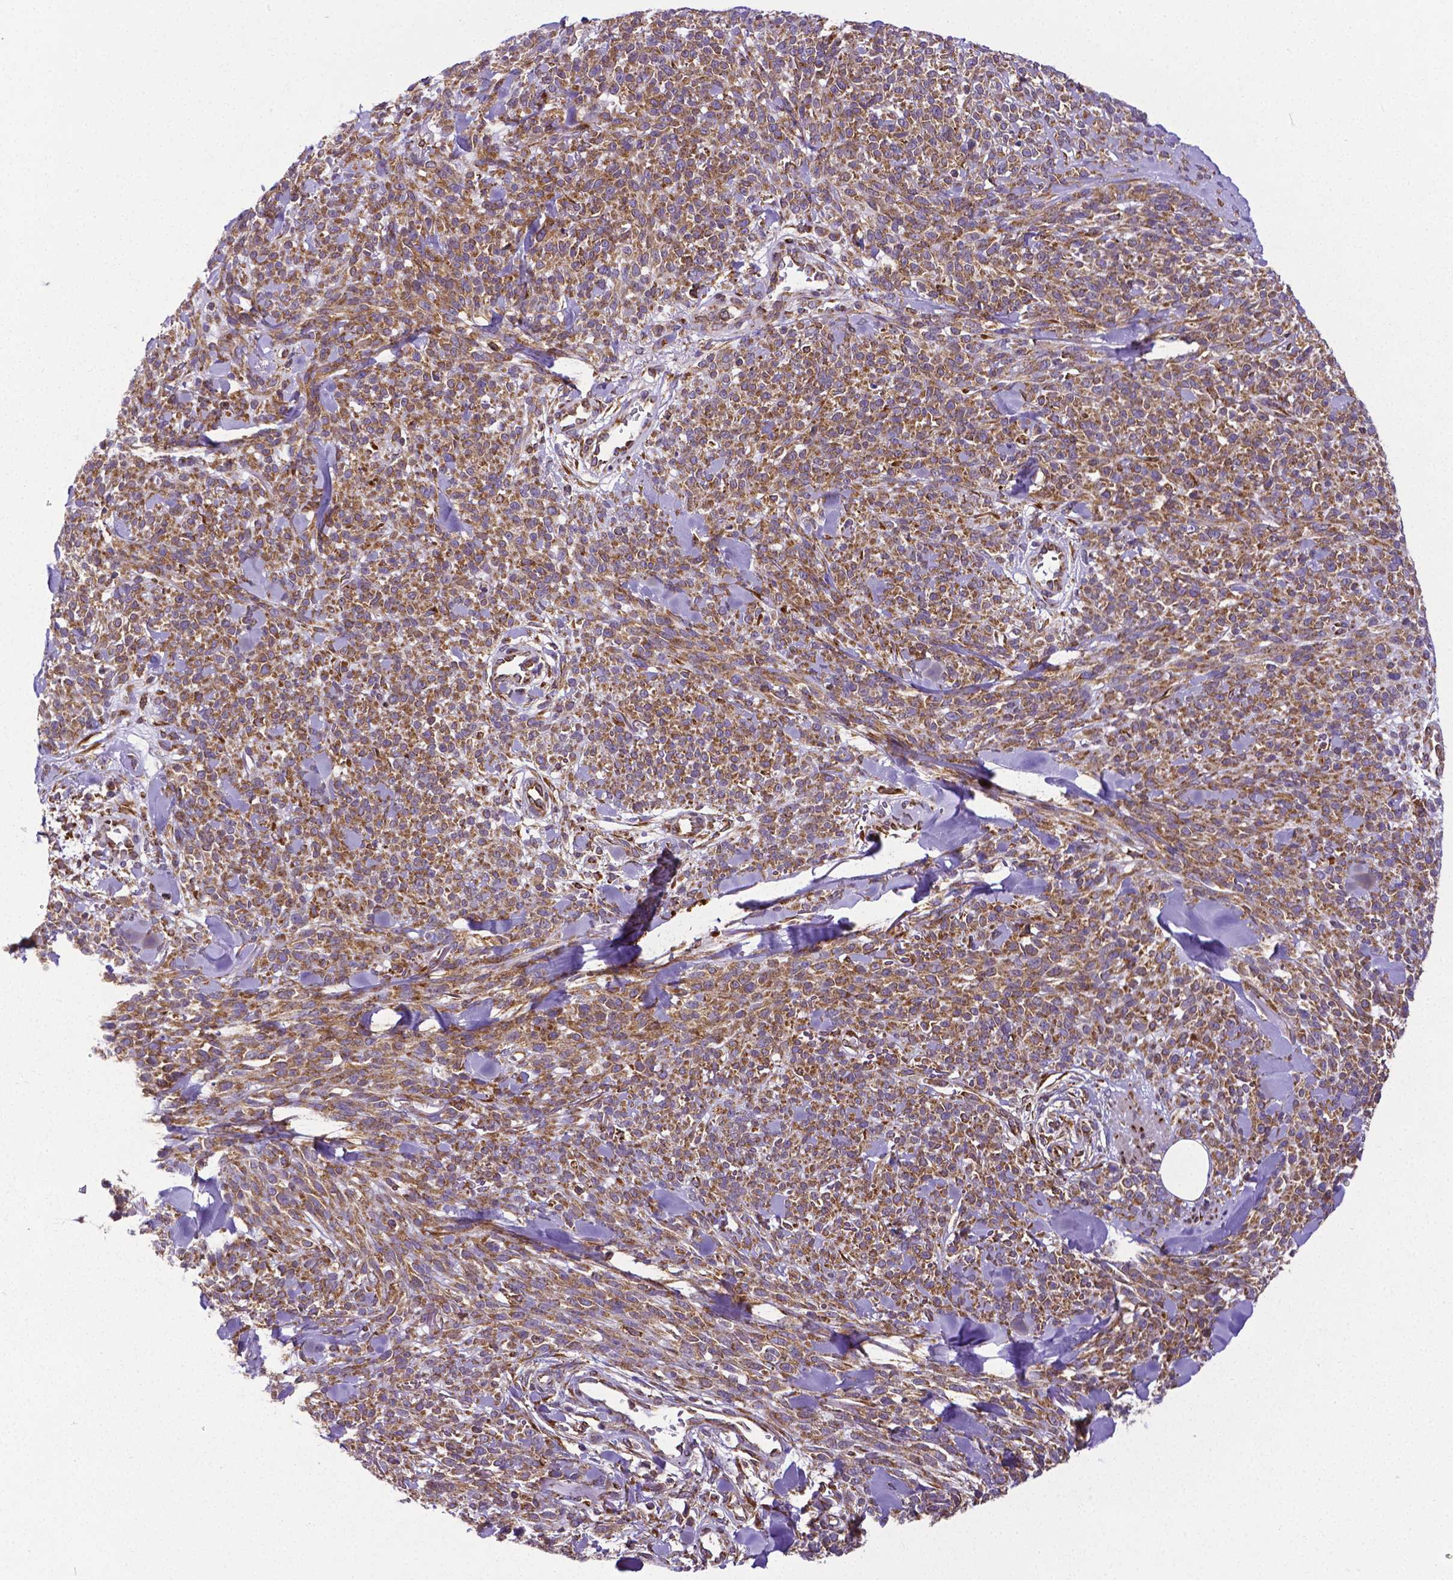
{"staining": {"intensity": "moderate", "quantity": ">75%", "location": "cytoplasmic/membranous"}, "tissue": "melanoma", "cell_type": "Tumor cells", "image_type": "cancer", "snomed": [{"axis": "morphology", "description": "Malignant melanoma, NOS"}, {"axis": "topography", "description": "Skin"}, {"axis": "topography", "description": "Skin of trunk"}], "caption": "Human melanoma stained with a brown dye exhibits moderate cytoplasmic/membranous positive staining in approximately >75% of tumor cells.", "gene": "MTDH", "patient": {"sex": "male", "age": 74}}